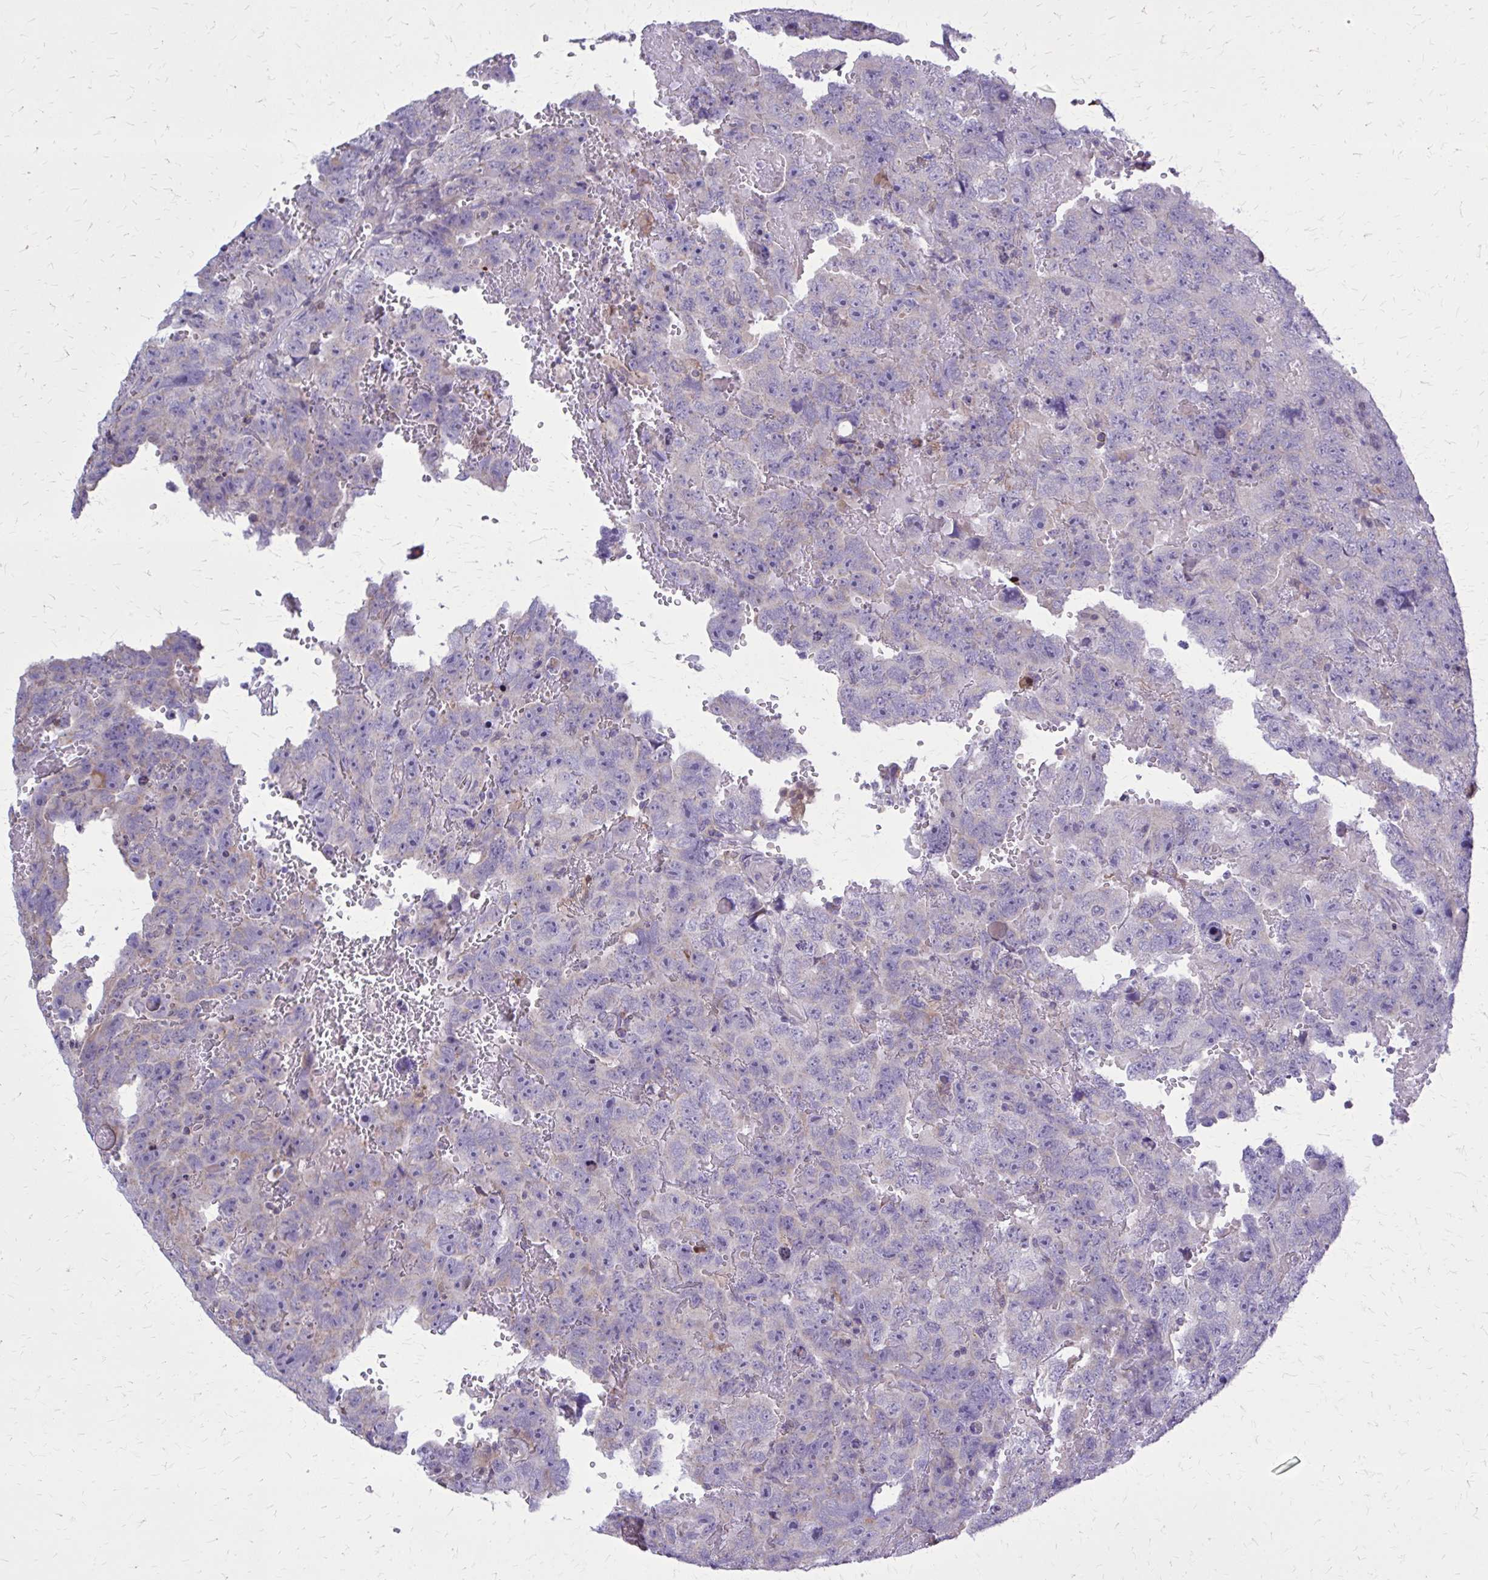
{"staining": {"intensity": "negative", "quantity": "none", "location": "none"}, "tissue": "testis cancer", "cell_type": "Tumor cells", "image_type": "cancer", "snomed": [{"axis": "morphology", "description": "Carcinoma, Embryonal, NOS"}, {"axis": "topography", "description": "Testis"}], "caption": "A micrograph of testis embryonal carcinoma stained for a protein reveals no brown staining in tumor cells. (DAB (3,3'-diaminobenzidine) immunohistochemistry visualized using brightfield microscopy, high magnification).", "gene": "DBI", "patient": {"sex": "male", "age": 45}}